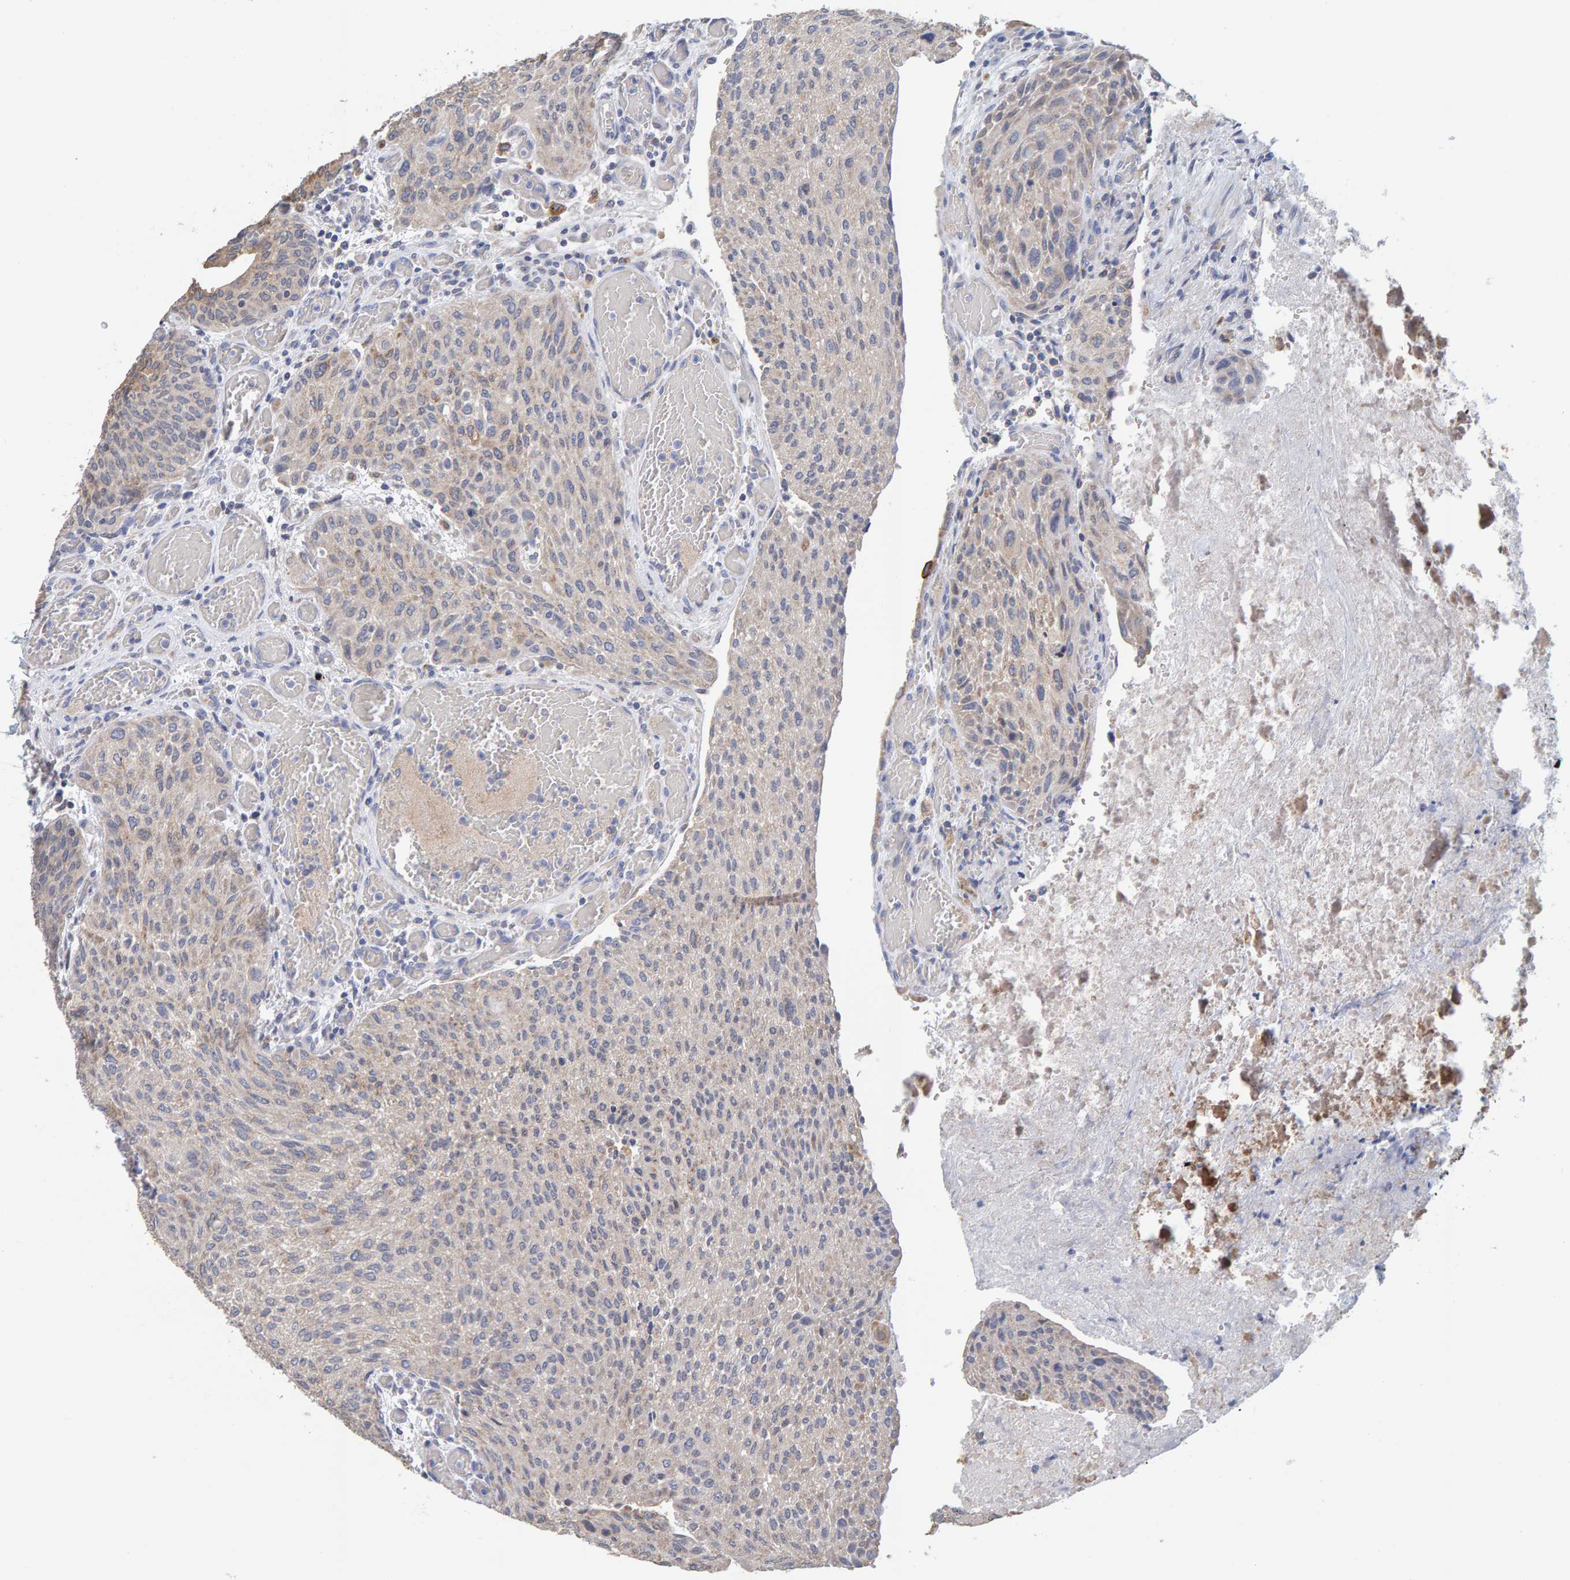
{"staining": {"intensity": "weak", "quantity": "<25%", "location": "cytoplasmic/membranous"}, "tissue": "urothelial cancer", "cell_type": "Tumor cells", "image_type": "cancer", "snomed": [{"axis": "morphology", "description": "Urothelial carcinoma, Low grade"}, {"axis": "morphology", "description": "Urothelial carcinoma, High grade"}, {"axis": "topography", "description": "Urinary bladder"}], "caption": "The histopathology image reveals no staining of tumor cells in low-grade urothelial carcinoma.", "gene": "SGPL1", "patient": {"sex": "male", "age": 35}}